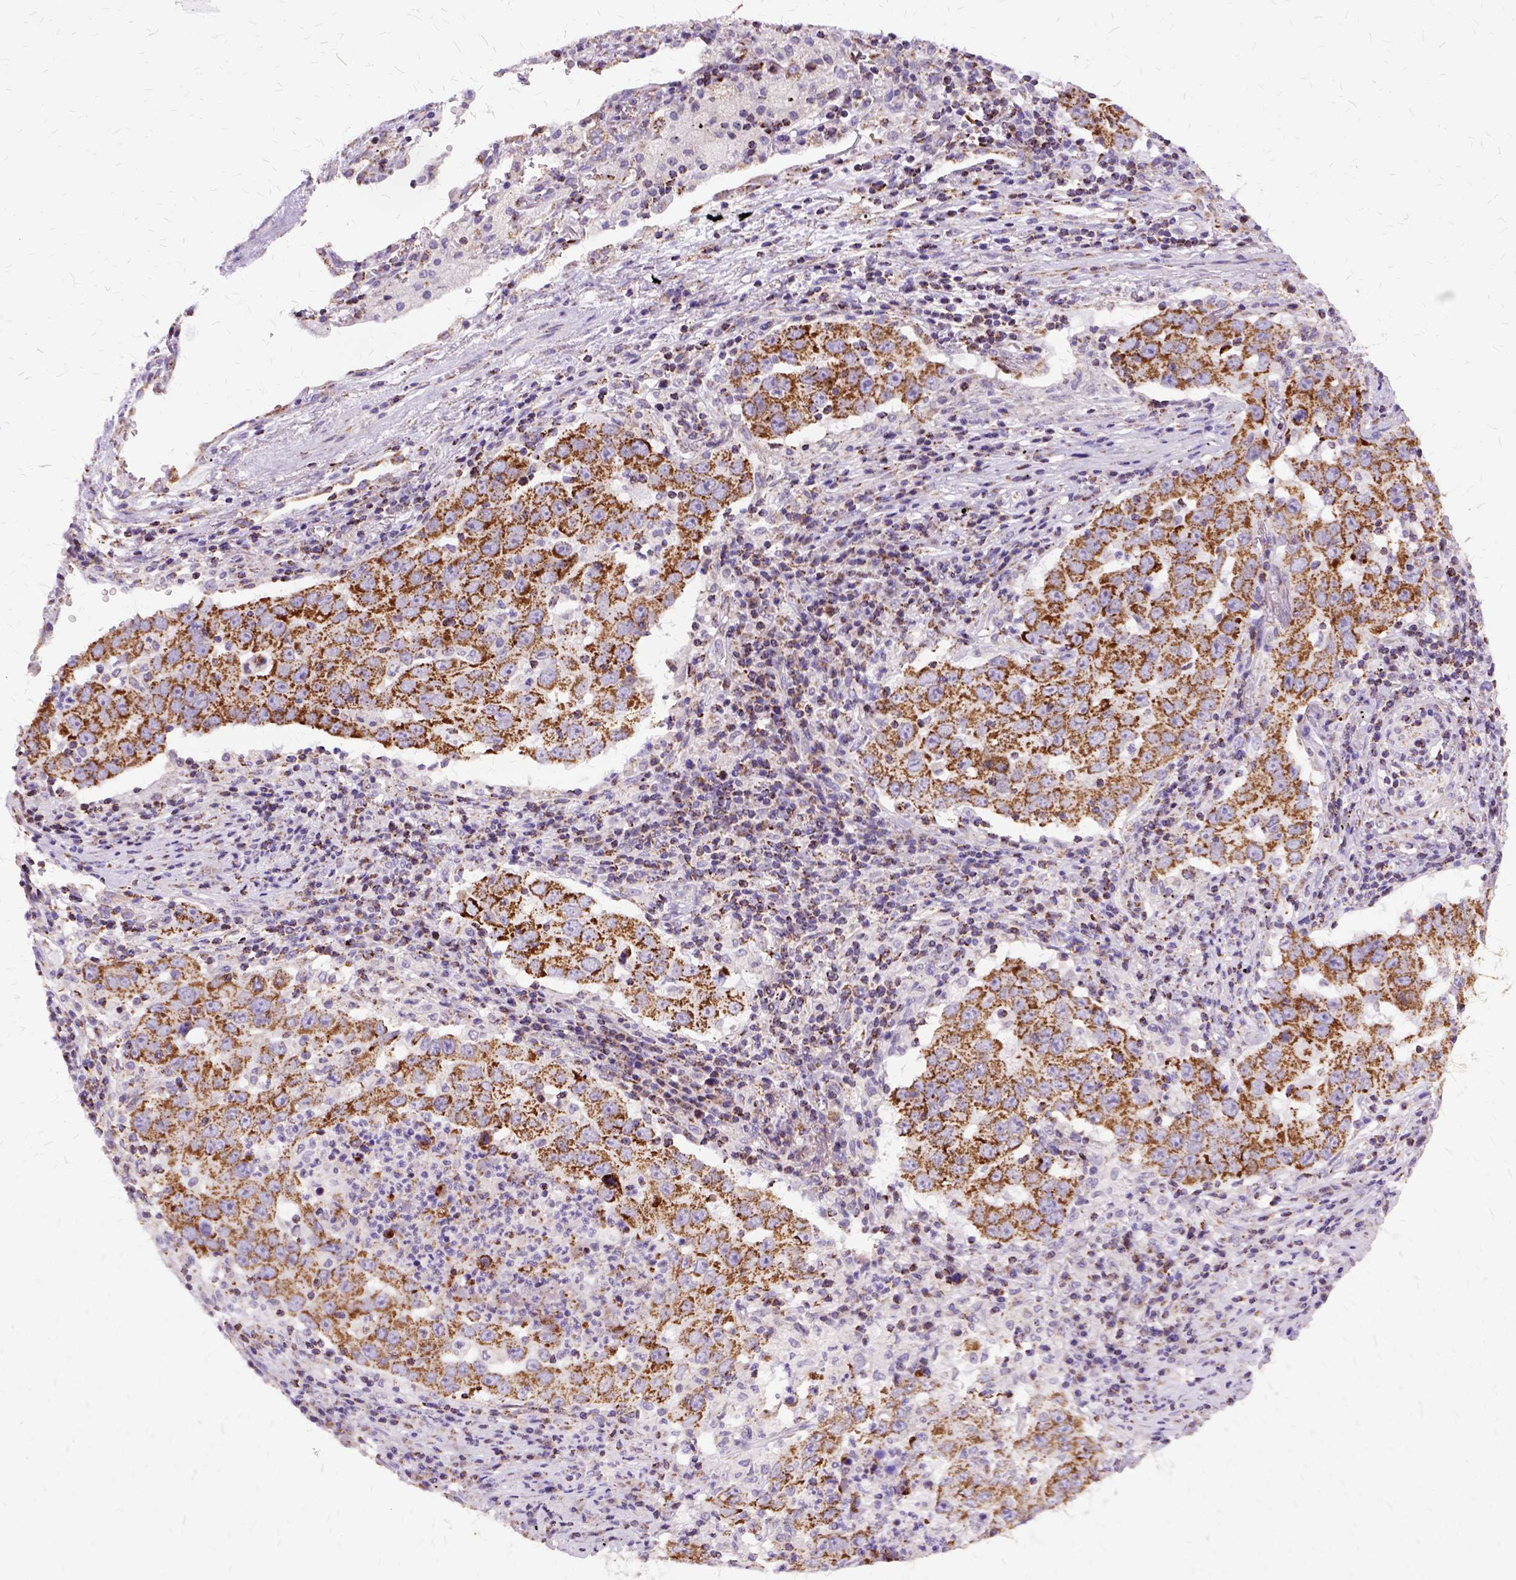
{"staining": {"intensity": "strong", "quantity": ">75%", "location": "cytoplasmic/membranous"}, "tissue": "lung cancer", "cell_type": "Tumor cells", "image_type": "cancer", "snomed": [{"axis": "morphology", "description": "Adenocarcinoma, NOS"}, {"axis": "topography", "description": "Lung"}], "caption": "A photomicrograph showing strong cytoplasmic/membranous positivity in approximately >75% of tumor cells in lung cancer (adenocarcinoma), as visualized by brown immunohistochemical staining.", "gene": "OXCT1", "patient": {"sex": "male", "age": 73}}